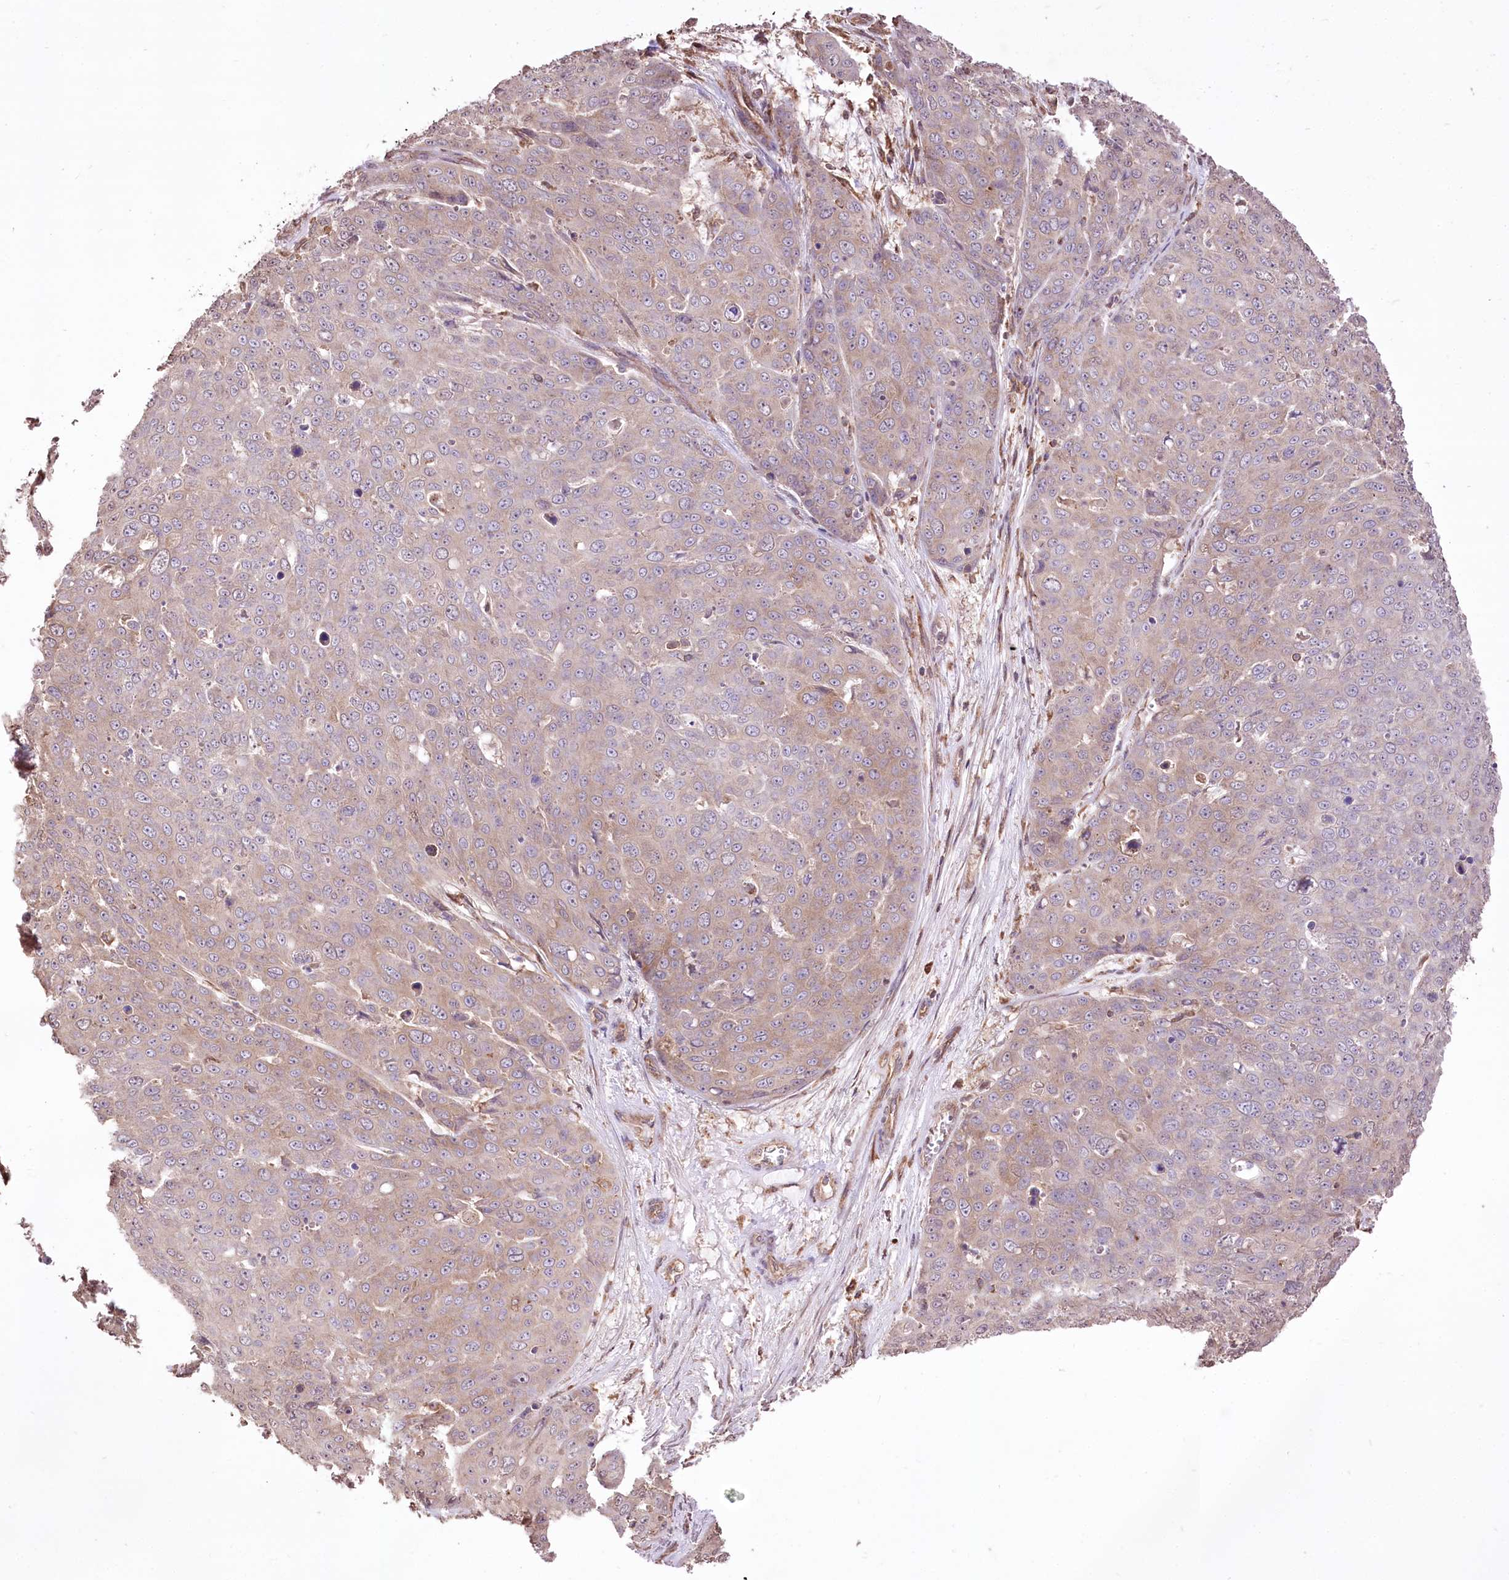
{"staining": {"intensity": "negative", "quantity": "none", "location": "none"}, "tissue": "skin cancer", "cell_type": "Tumor cells", "image_type": "cancer", "snomed": [{"axis": "morphology", "description": "Squamous cell carcinoma, NOS"}, {"axis": "topography", "description": "Skin"}], "caption": "Immunohistochemistry (IHC) micrograph of human skin cancer stained for a protein (brown), which exhibits no expression in tumor cells.", "gene": "XYLB", "patient": {"sex": "male", "age": 71}}